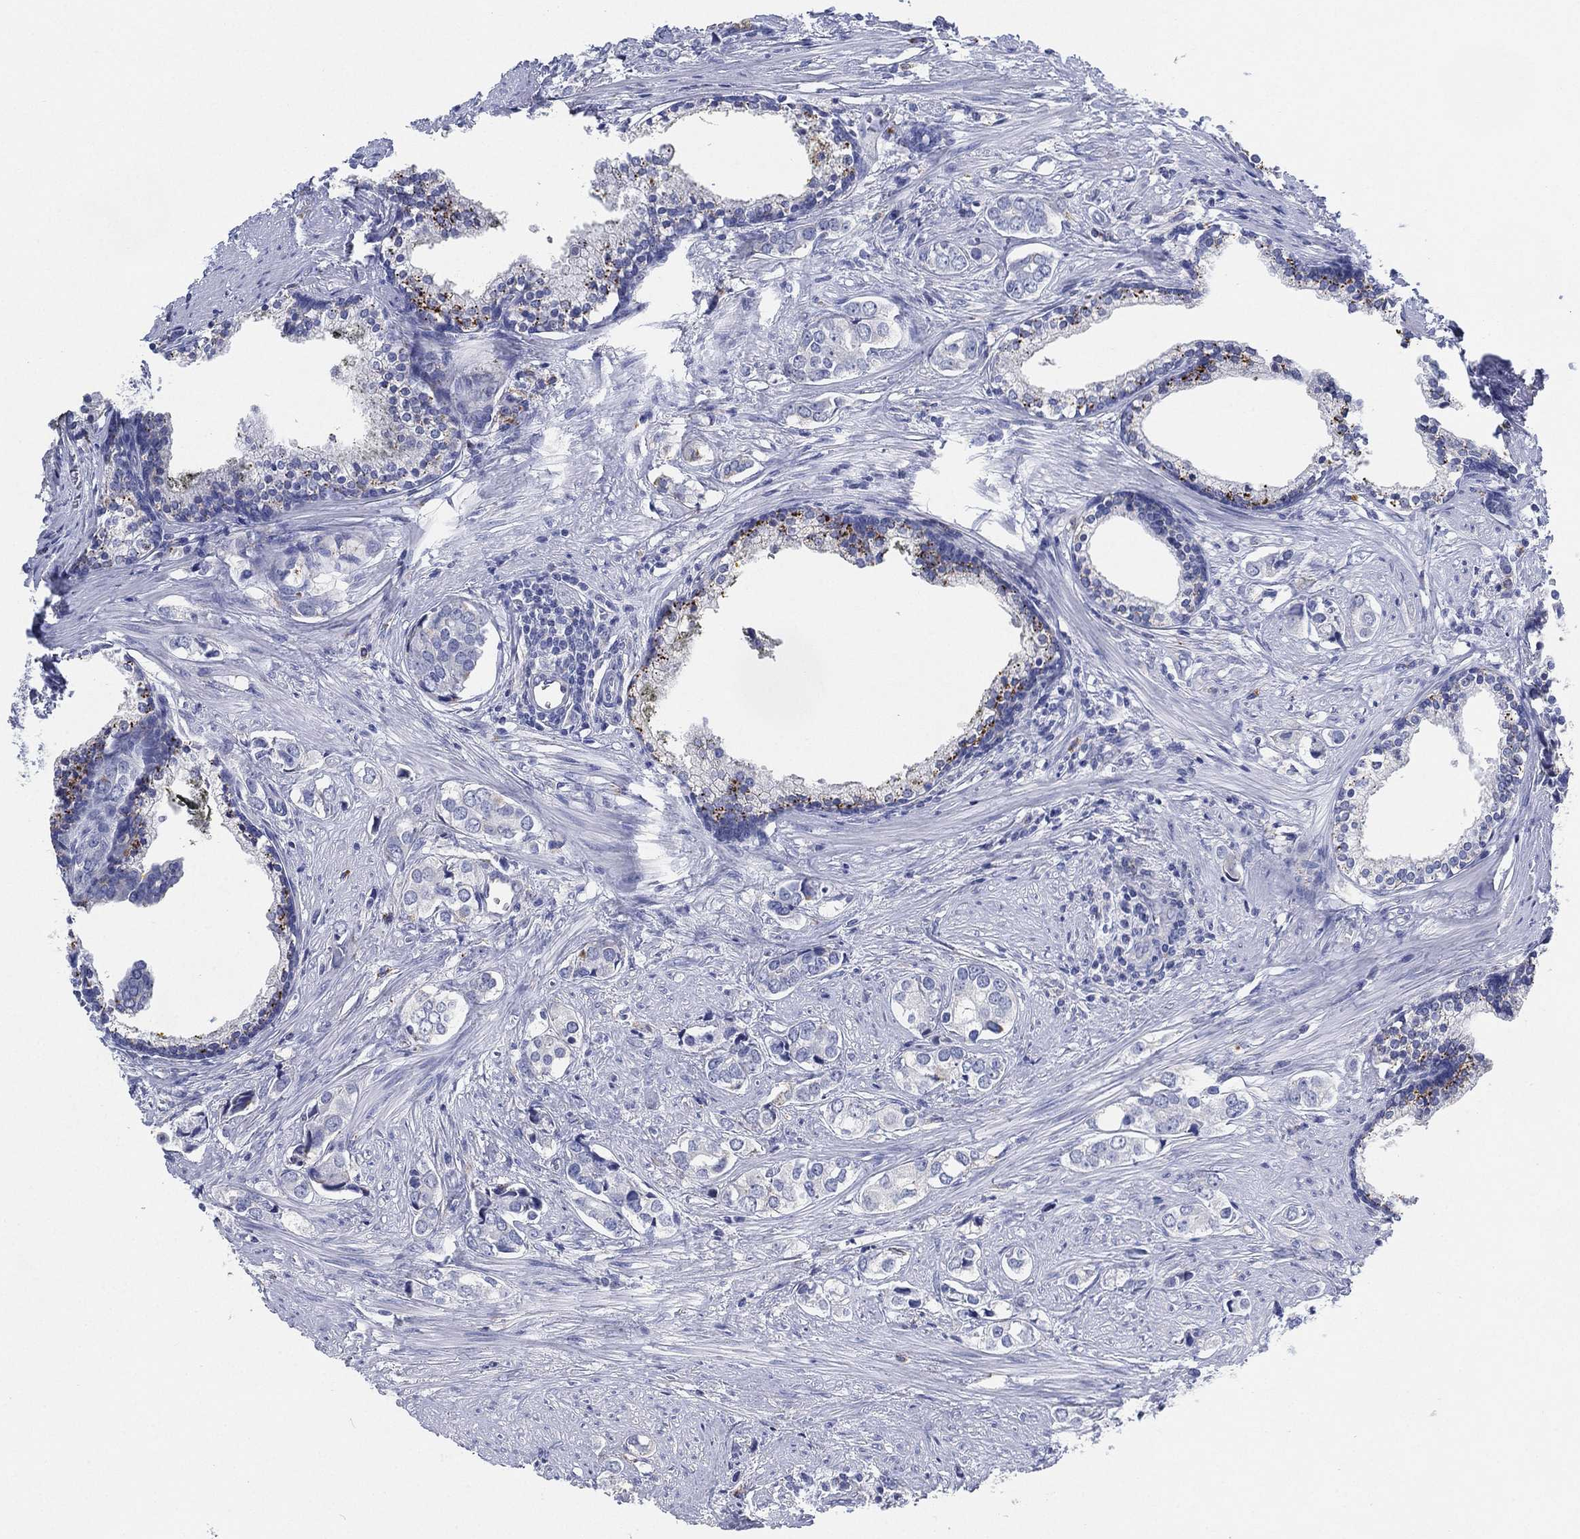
{"staining": {"intensity": "negative", "quantity": "none", "location": "none"}, "tissue": "prostate cancer", "cell_type": "Tumor cells", "image_type": "cancer", "snomed": [{"axis": "morphology", "description": "Adenocarcinoma, NOS"}, {"axis": "topography", "description": "Prostate and seminal vesicle, NOS"}], "caption": "Immunohistochemistry of prostate adenocarcinoma demonstrates no staining in tumor cells.", "gene": "GALNS", "patient": {"sex": "male", "age": 63}}